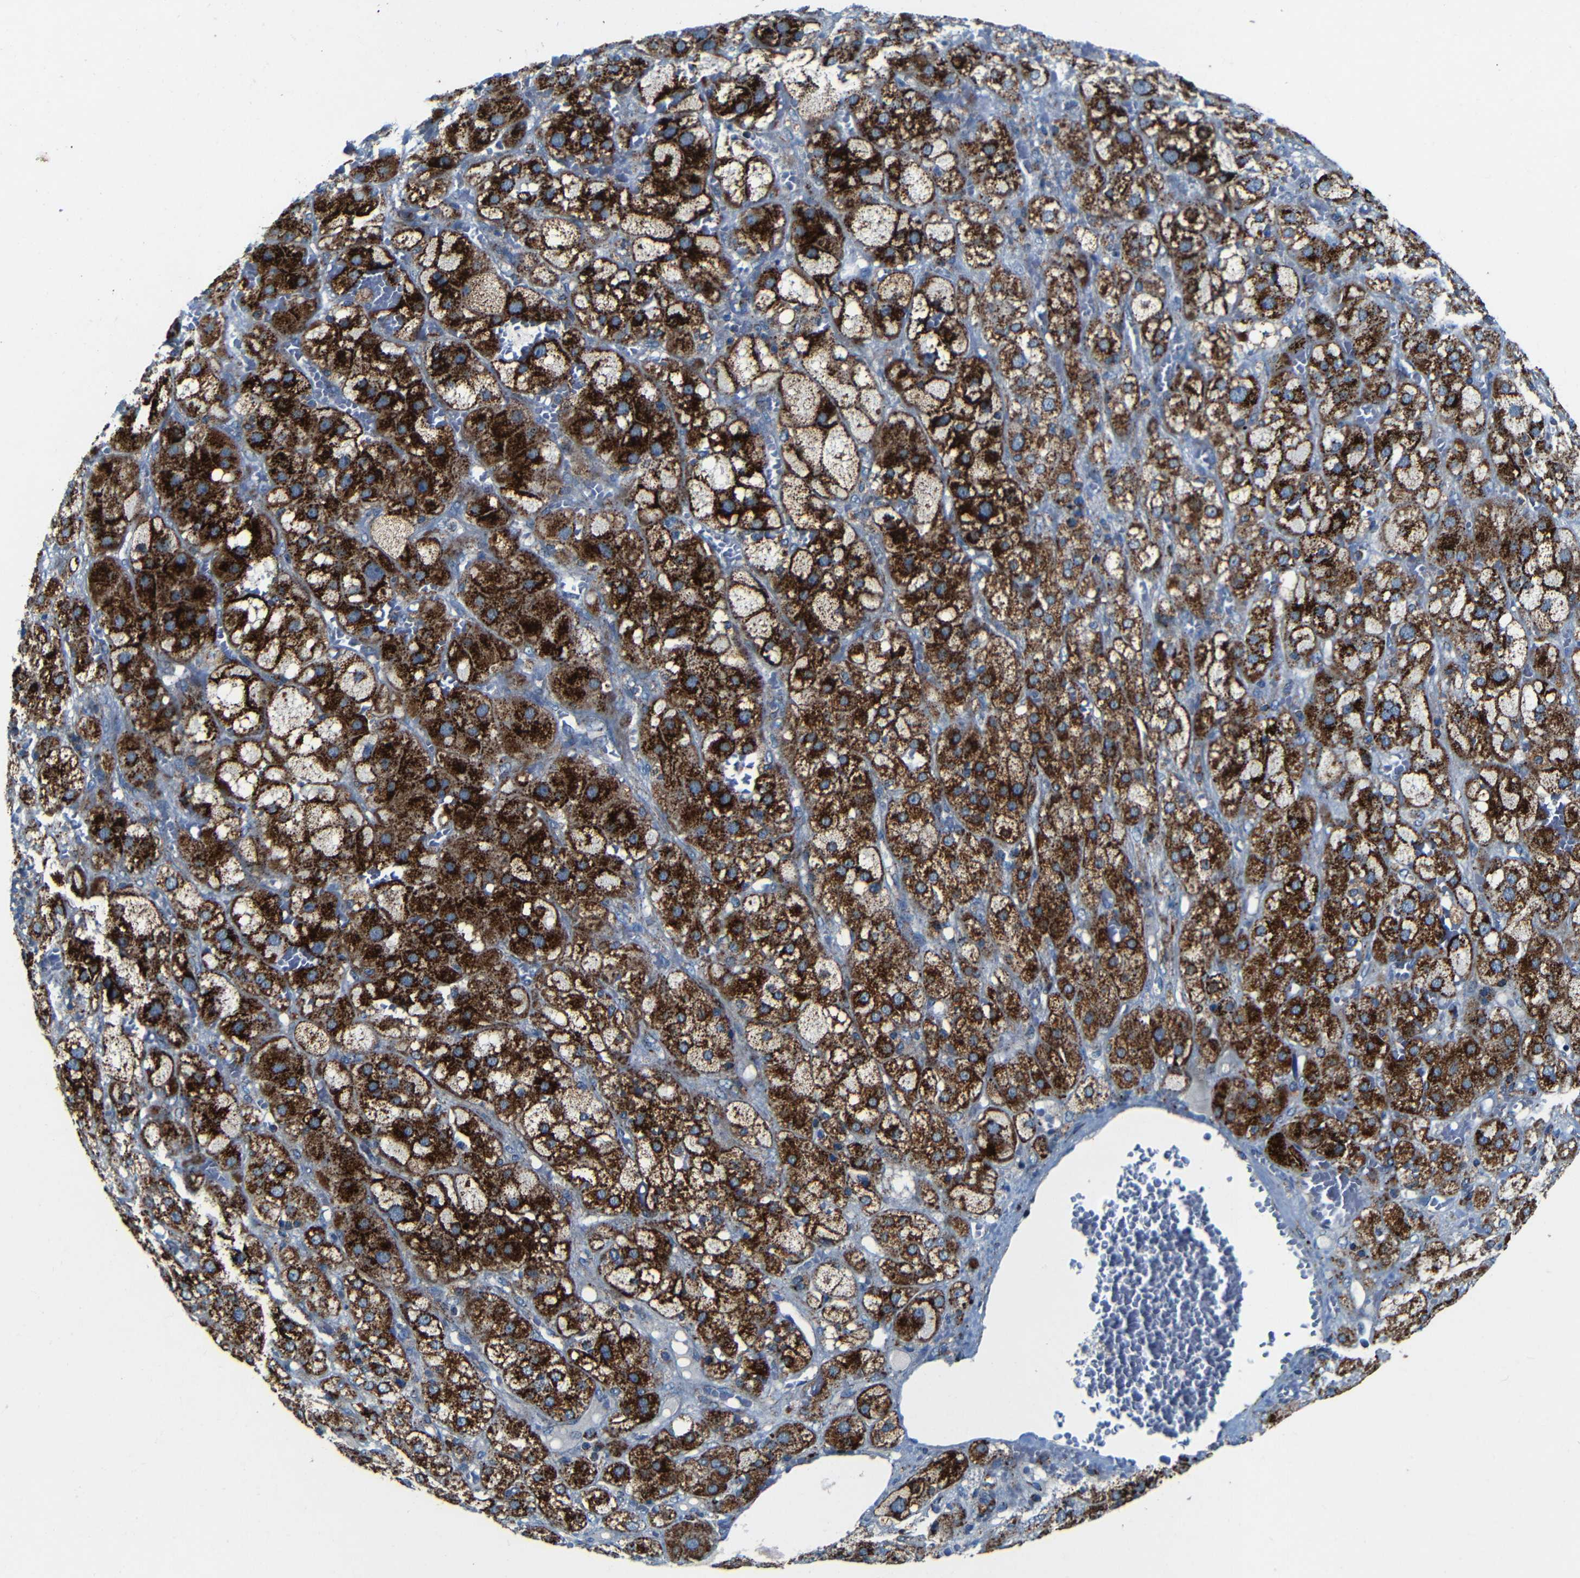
{"staining": {"intensity": "strong", "quantity": ">75%", "location": "cytoplasmic/membranous"}, "tissue": "adrenal gland", "cell_type": "Glandular cells", "image_type": "normal", "snomed": [{"axis": "morphology", "description": "Normal tissue, NOS"}, {"axis": "topography", "description": "Adrenal gland"}], "caption": "Protein staining of unremarkable adrenal gland reveals strong cytoplasmic/membranous staining in about >75% of glandular cells.", "gene": "WSCD2", "patient": {"sex": "female", "age": 47}}